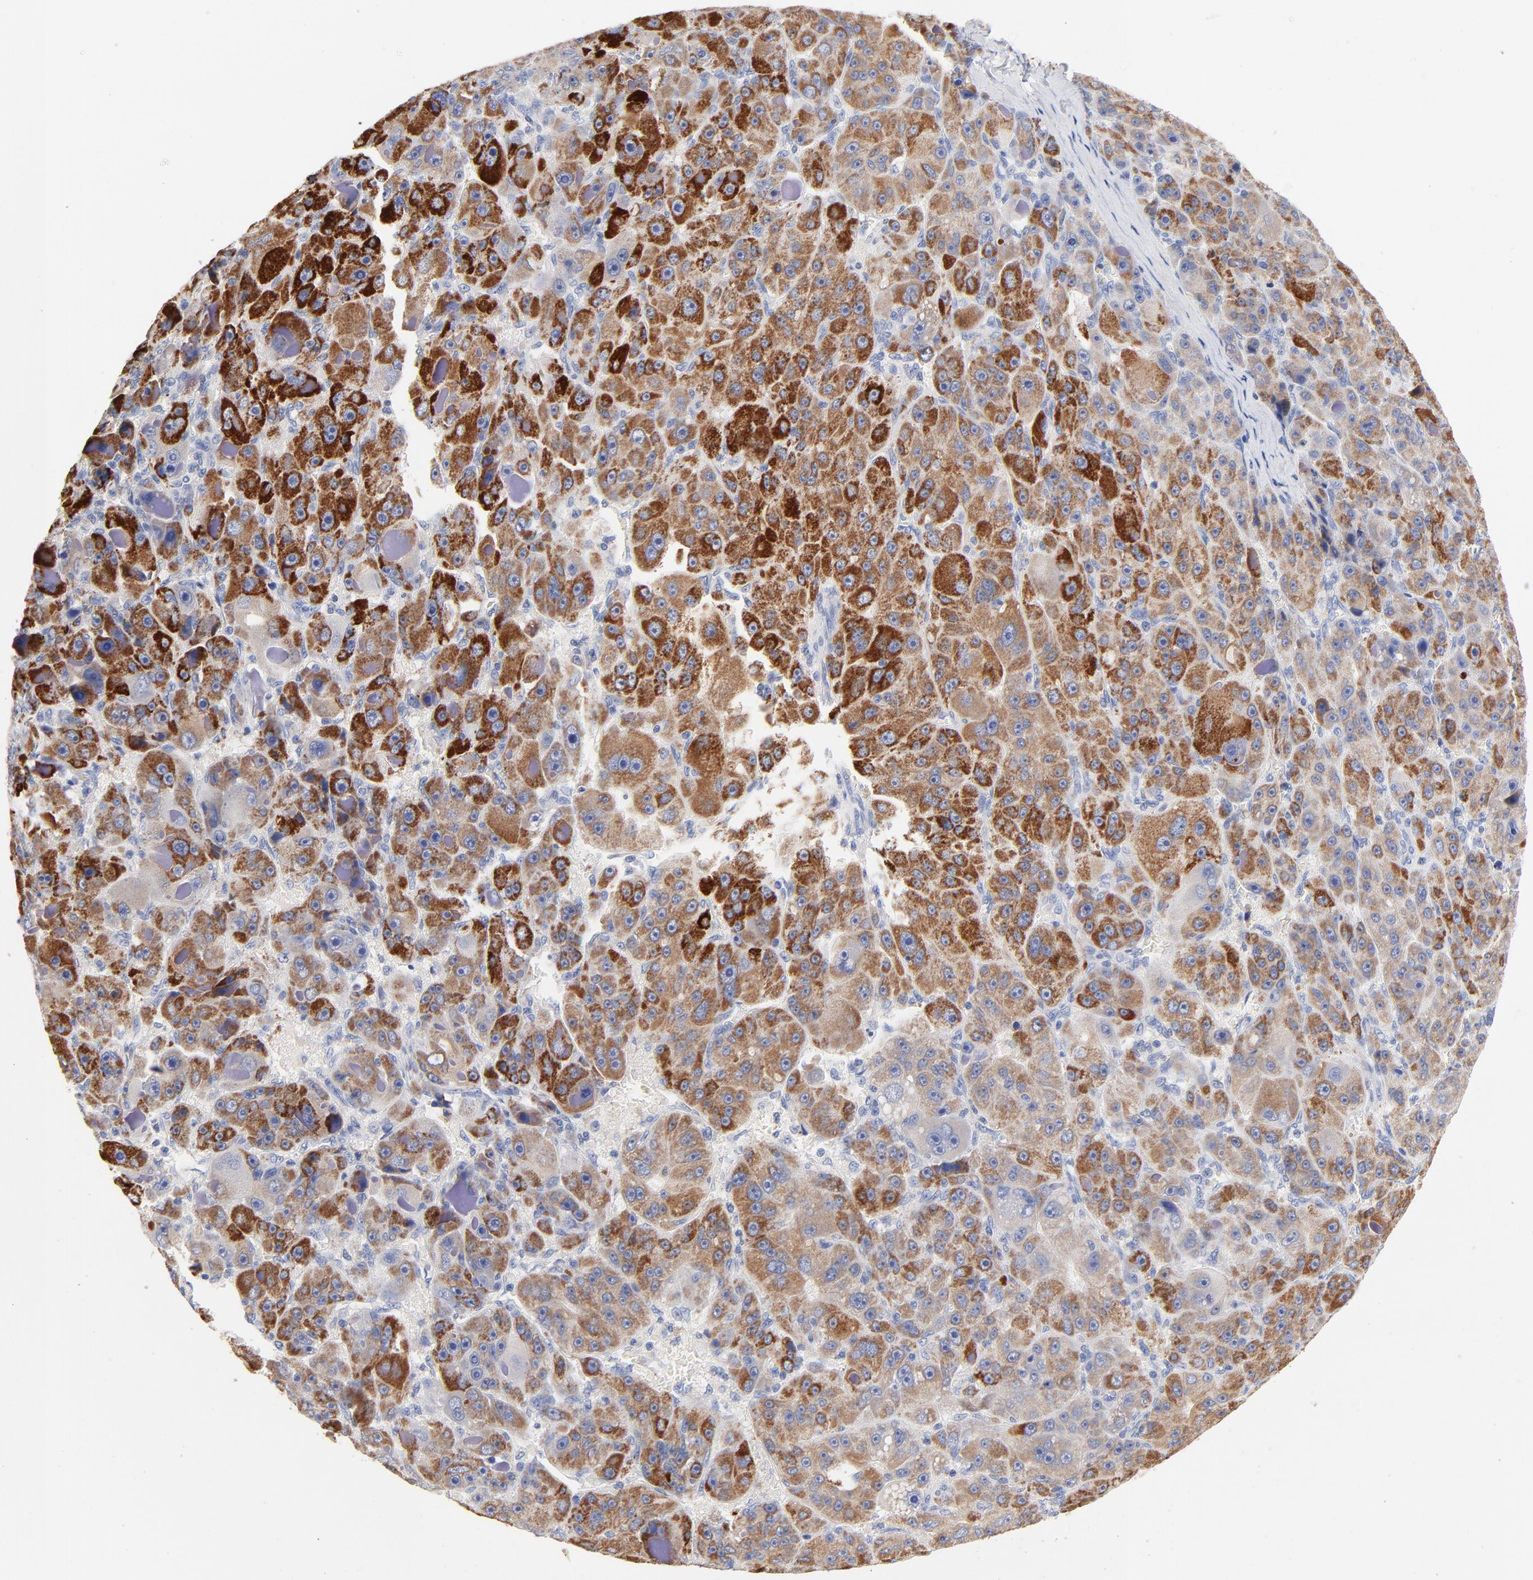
{"staining": {"intensity": "strong", "quantity": ">75%", "location": "cytoplasmic/membranous"}, "tissue": "liver cancer", "cell_type": "Tumor cells", "image_type": "cancer", "snomed": [{"axis": "morphology", "description": "Carcinoma, Hepatocellular, NOS"}, {"axis": "topography", "description": "Liver"}], "caption": "IHC histopathology image of neoplastic tissue: liver cancer (hepatocellular carcinoma) stained using IHC shows high levels of strong protein expression localized specifically in the cytoplasmic/membranous of tumor cells, appearing as a cytoplasmic/membranous brown color.", "gene": "CPS1", "patient": {"sex": "male", "age": 76}}